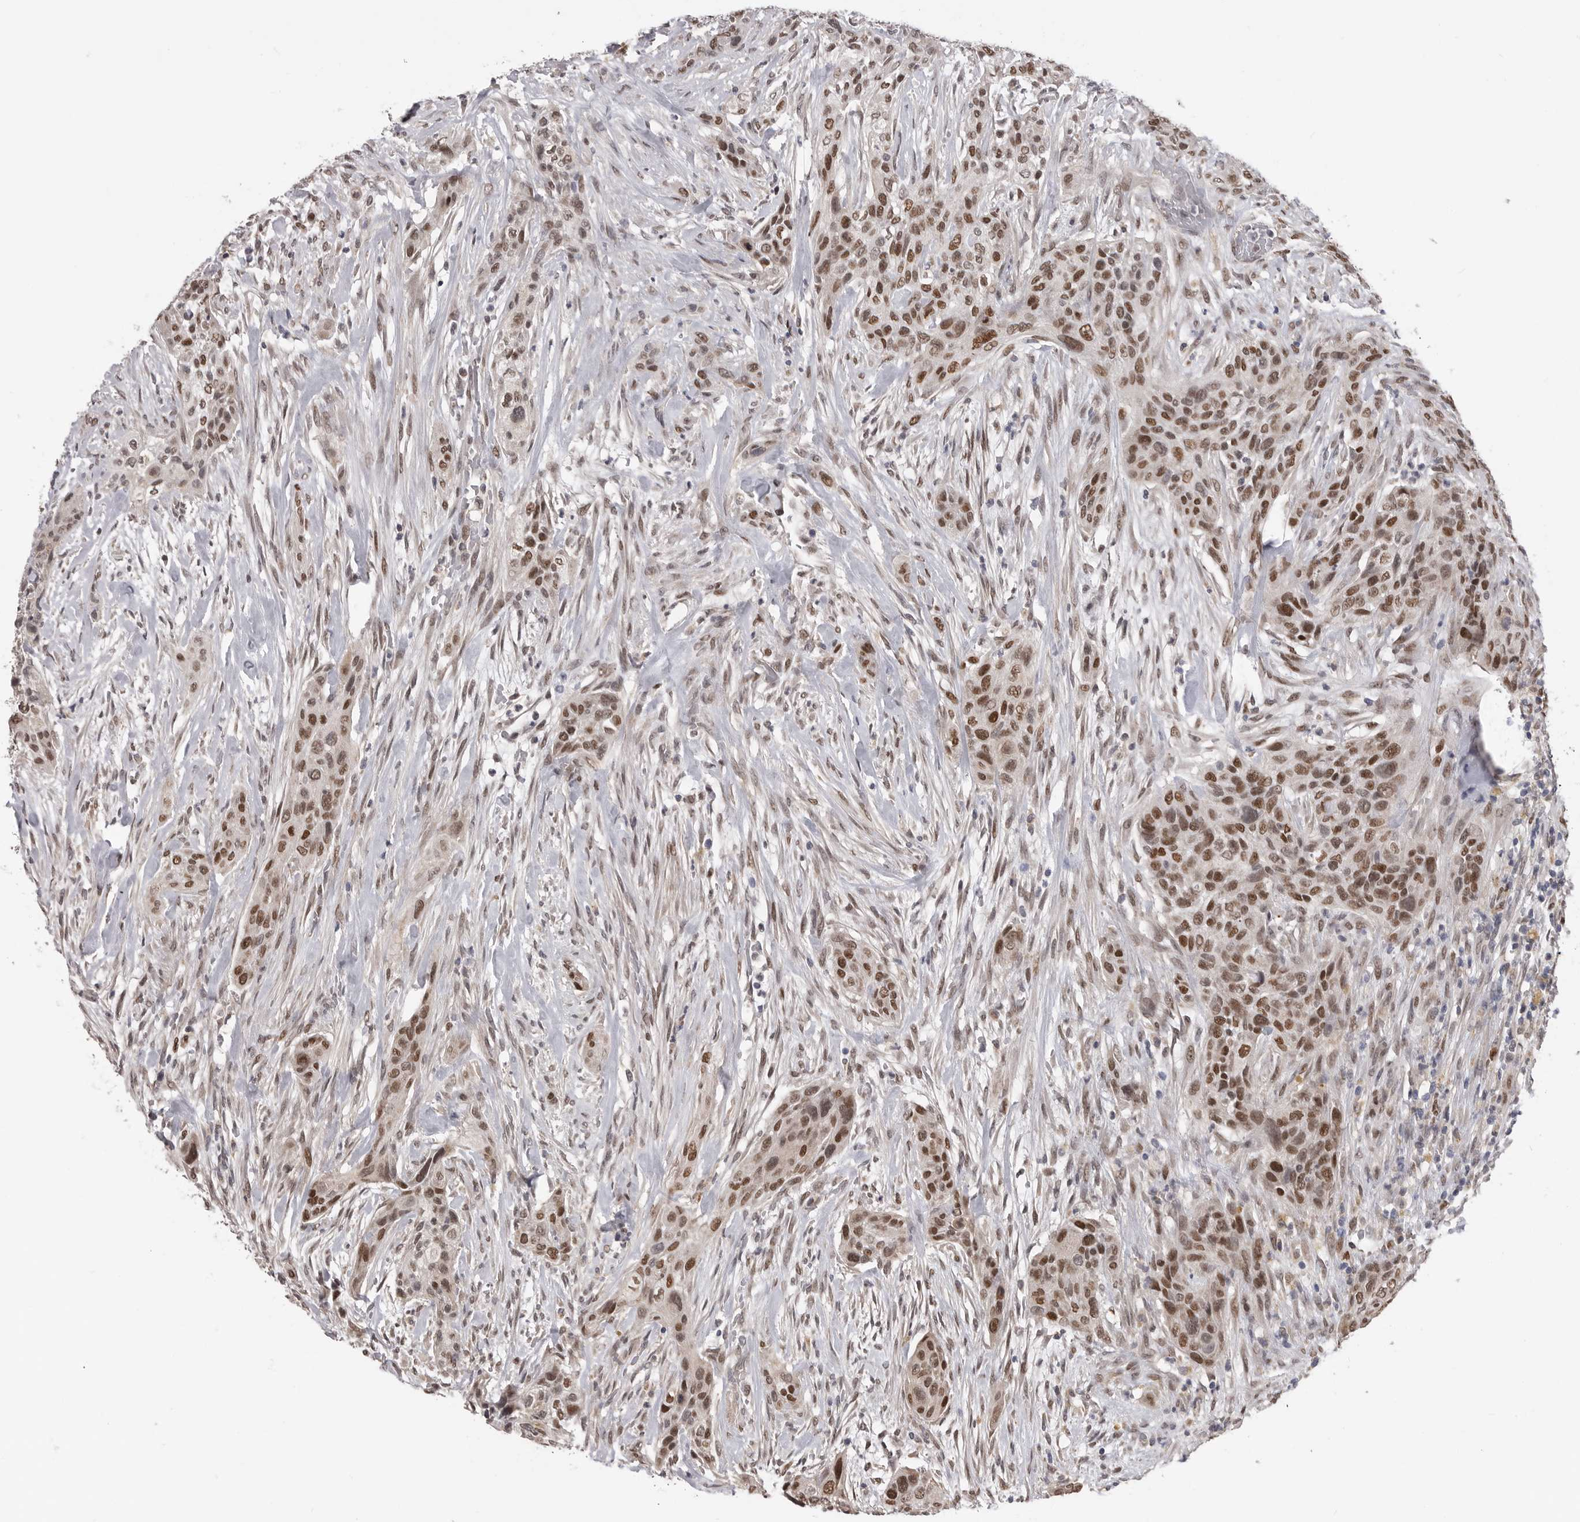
{"staining": {"intensity": "moderate", "quantity": ">75%", "location": "nuclear"}, "tissue": "urothelial cancer", "cell_type": "Tumor cells", "image_type": "cancer", "snomed": [{"axis": "morphology", "description": "Urothelial carcinoma, High grade"}, {"axis": "topography", "description": "Urinary bladder"}], "caption": "Protein staining by IHC reveals moderate nuclear expression in approximately >75% of tumor cells in high-grade urothelial carcinoma.", "gene": "SMARCC1", "patient": {"sex": "male", "age": 35}}